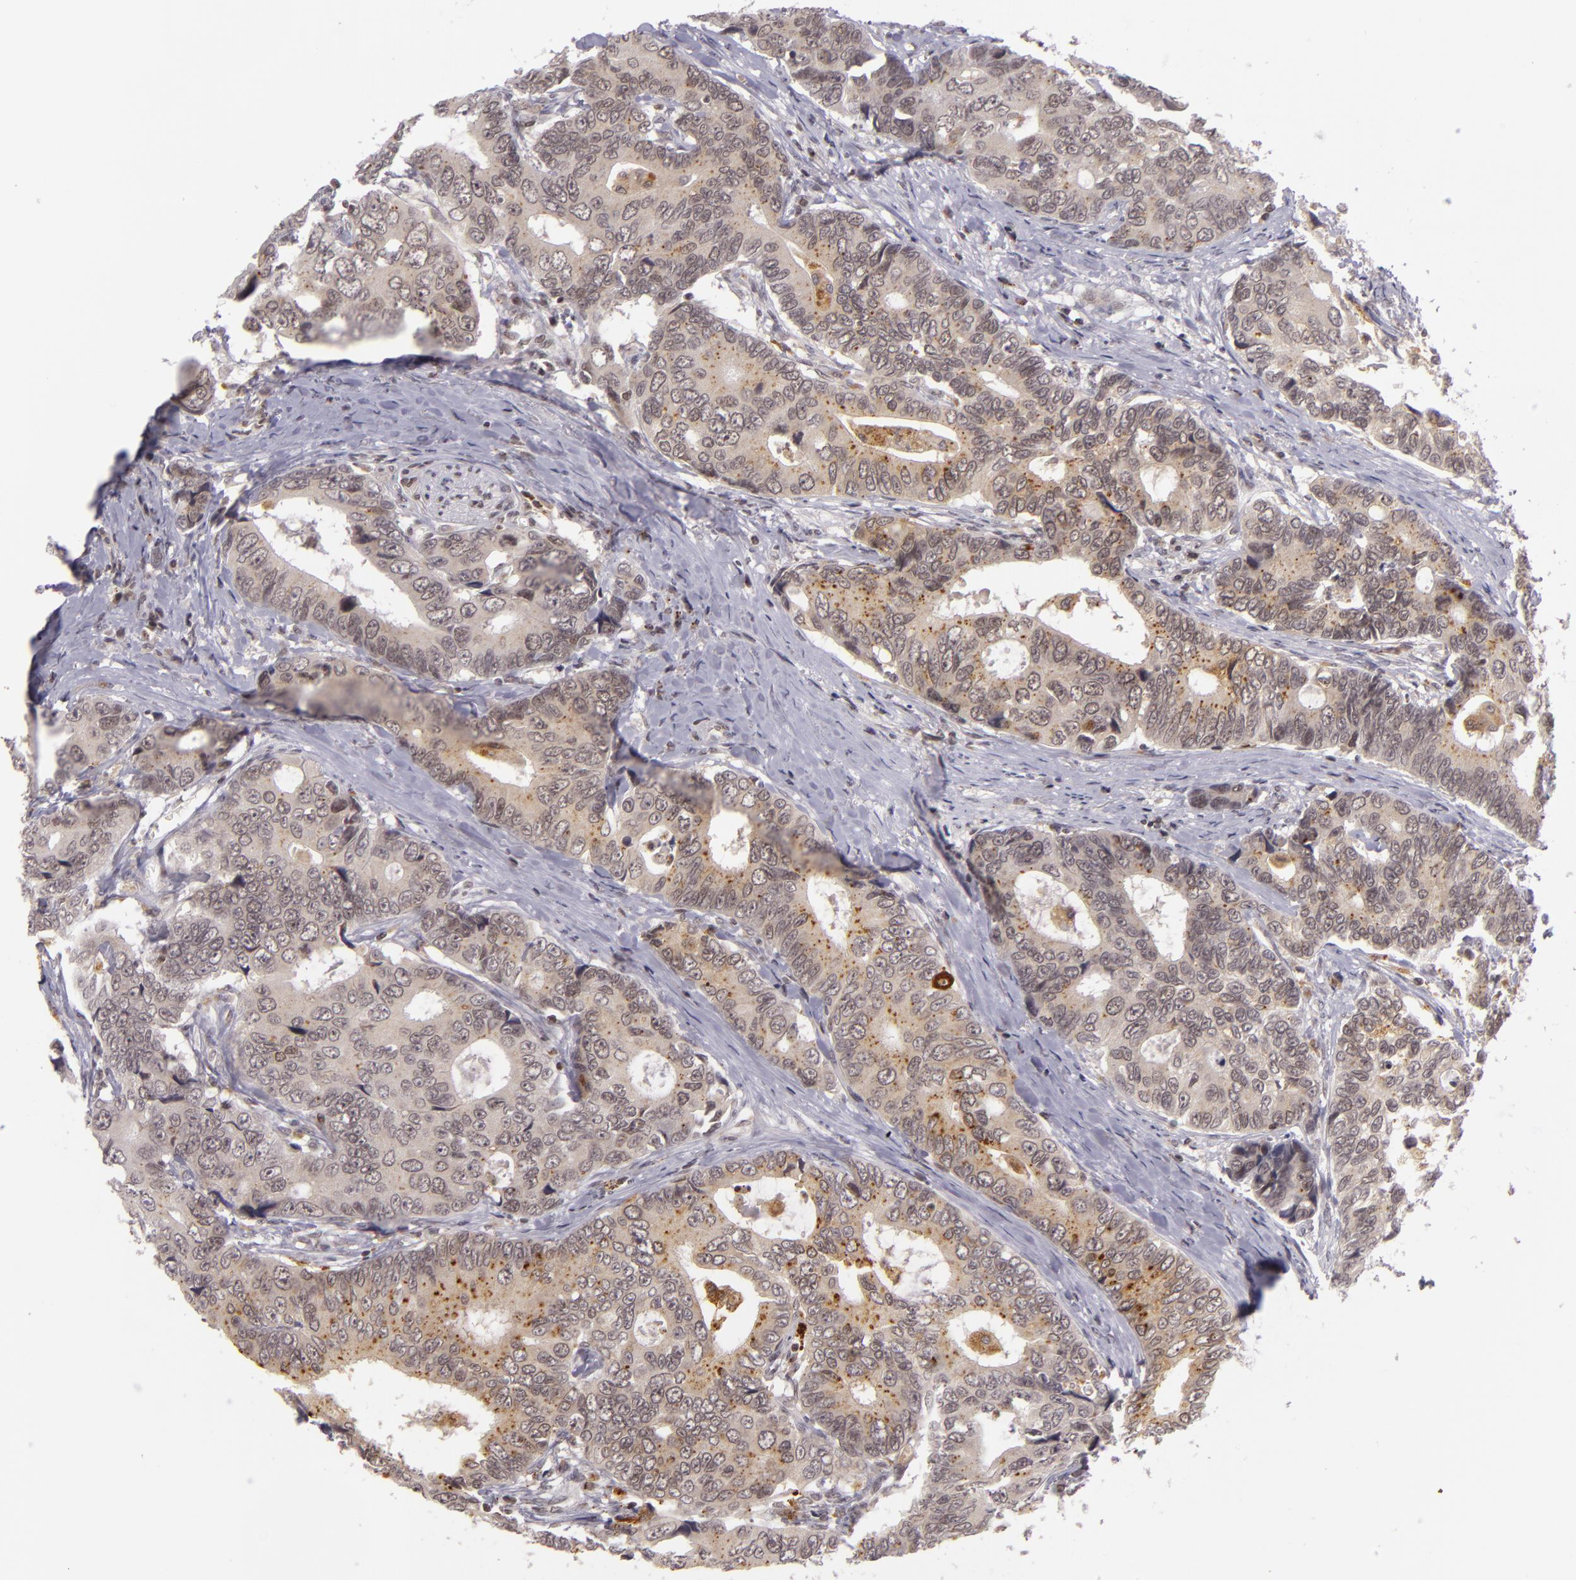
{"staining": {"intensity": "weak", "quantity": ">75%", "location": "cytoplasmic/membranous,nuclear"}, "tissue": "colorectal cancer", "cell_type": "Tumor cells", "image_type": "cancer", "snomed": [{"axis": "morphology", "description": "Adenocarcinoma, NOS"}, {"axis": "topography", "description": "Rectum"}], "caption": "Colorectal cancer stained with a brown dye displays weak cytoplasmic/membranous and nuclear positive positivity in approximately >75% of tumor cells.", "gene": "ZFX", "patient": {"sex": "female", "age": 67}}